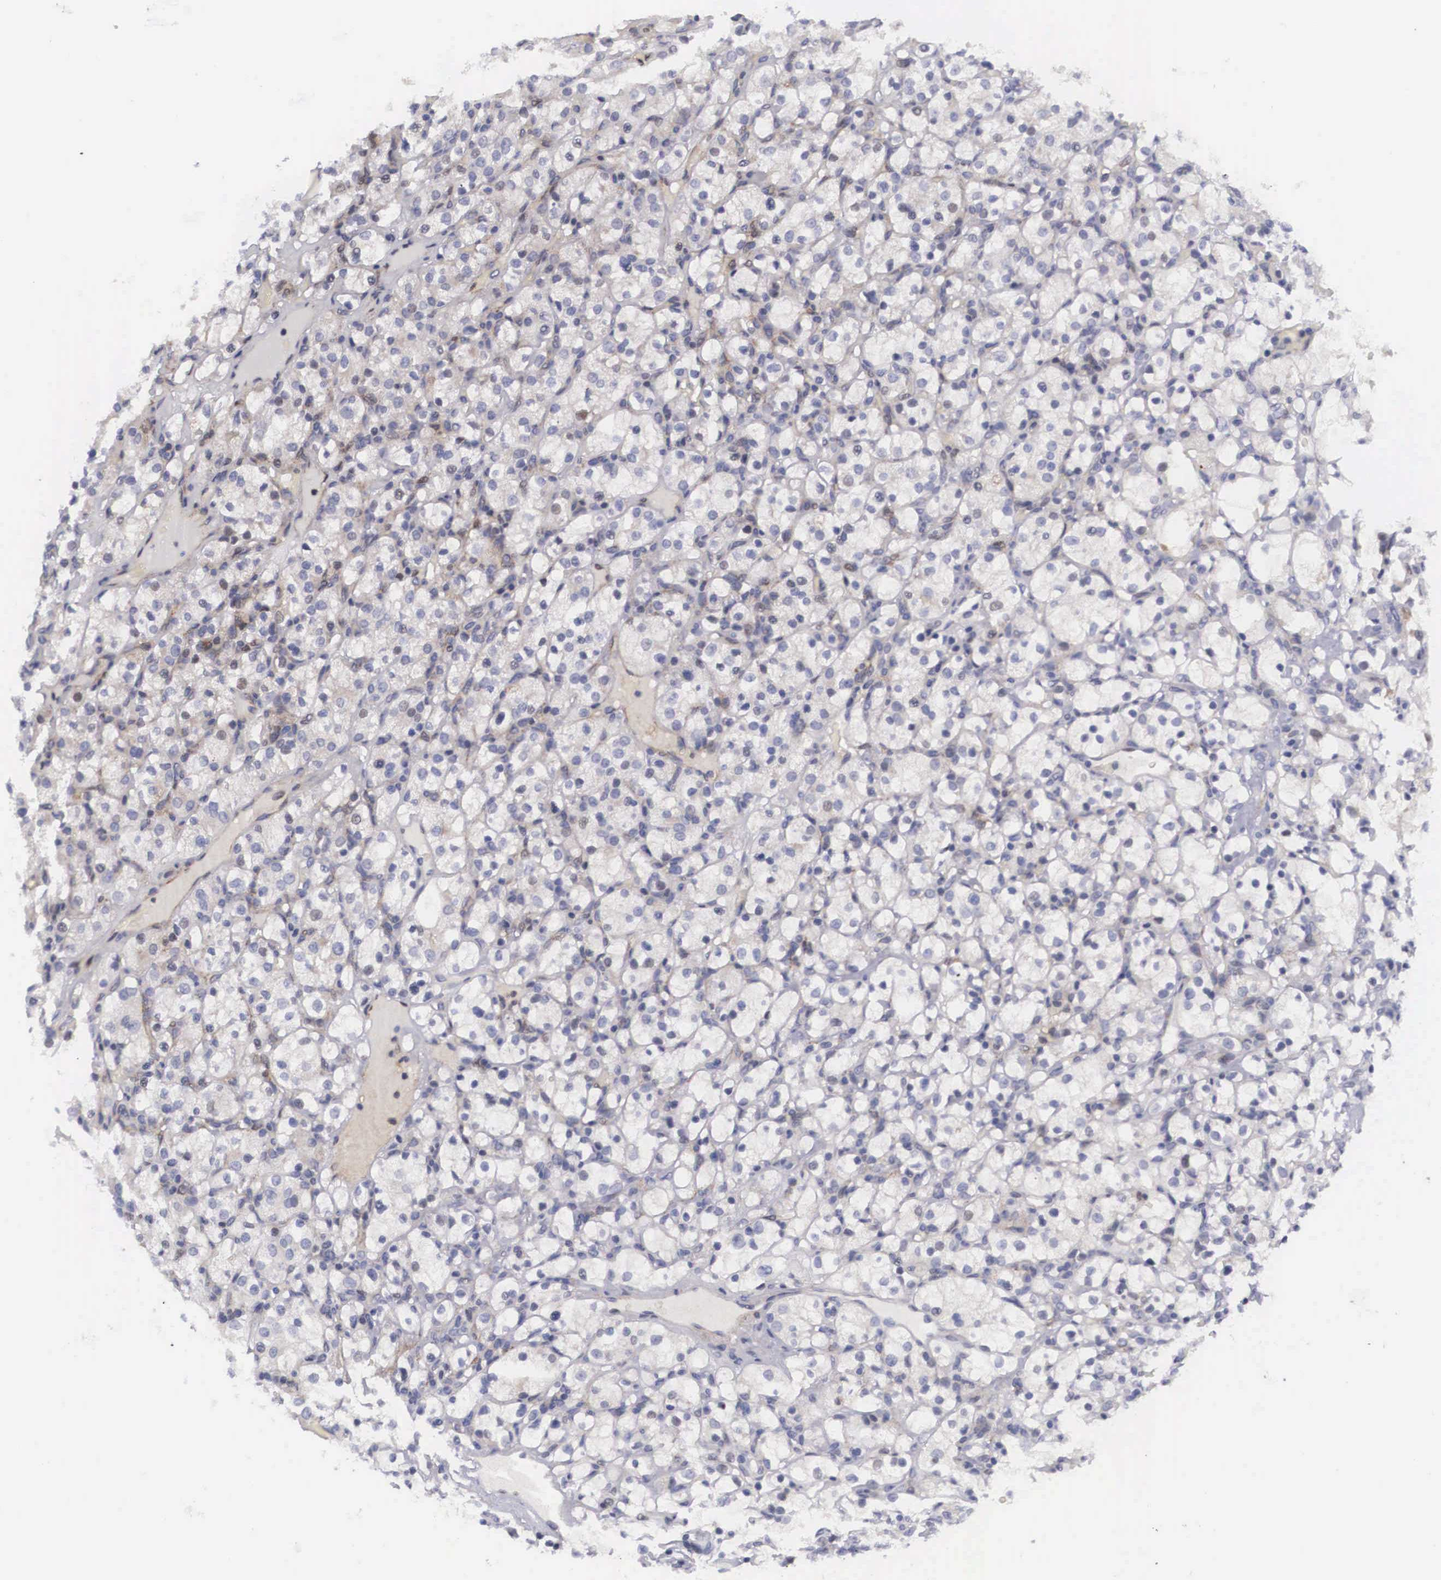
{"staining": {"intensity": "weak", "quantity": "<25%", "location": "nuclear"}, "tissue": "renal cancer", "cell_type": "Tumor cells", "image_type": "cancer", "snomed": [{"axis": "morphology", "description": "Adenocarcinoma, NOS"}, {"axis": "topography", "description": "Kidney"}], "caption": "The histopathology image exhibits no significant staining in tumor cells of adenocarcinoma (renal).", "gene": "EMID1", "patient": {"sex": "female", "age": 83}}